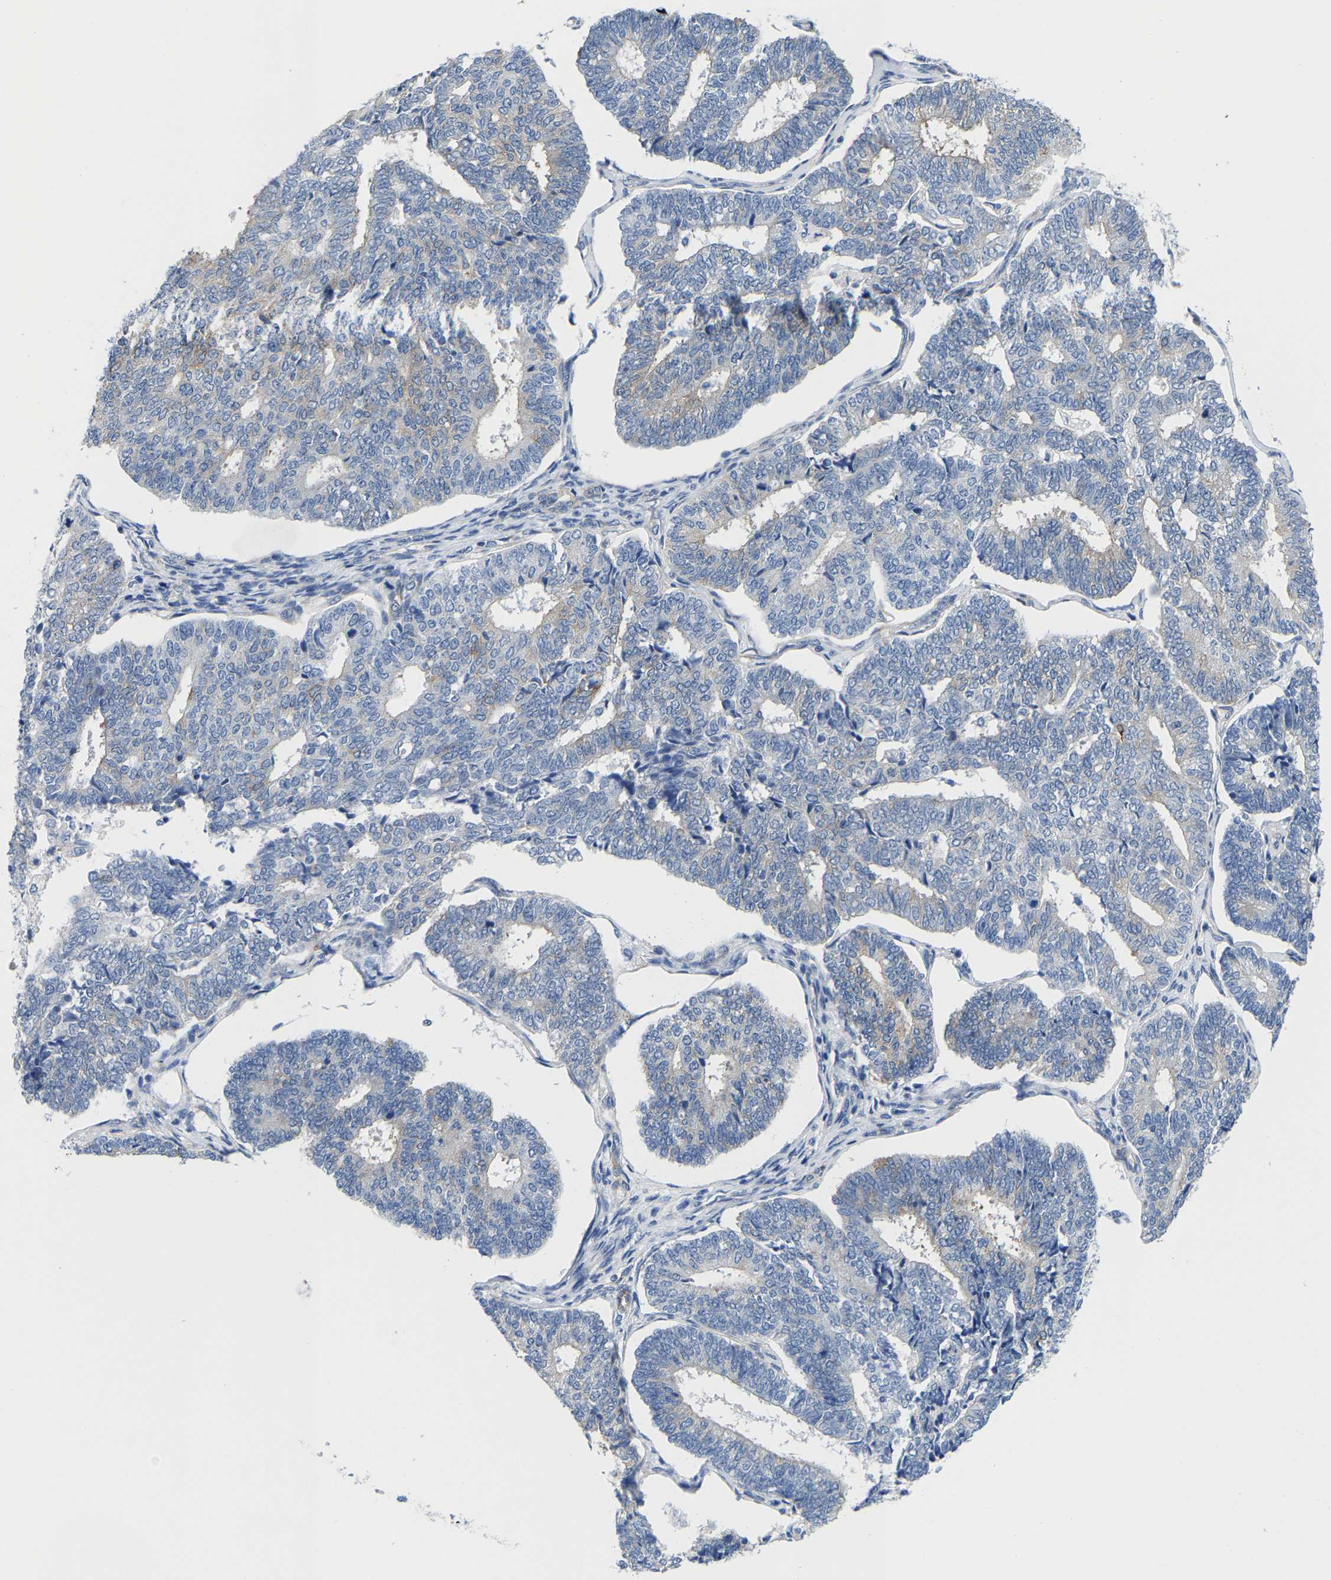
{"staining": {"intensity": "moderate", "quantity": "<25%", "location": "cytoplasmic/membranous"}, "tissue": "endometrial cancer", "cell_type": "Tumor cells", "image_type": "cancer", "snomed": [{"axis": "morphology", "description": "Adenocarcinoma, NOS"}, {"axis": "topography", "description": "Endometrium"}], "caption": "Moderate cytoplasmic/membranous positivity for a protein is present in about <25% of tumor cells of endometrial adenocarcinoma using immunohistochemistry.", "gene": "DSCAM", "patient": {"sex": "female", "age": 70}}